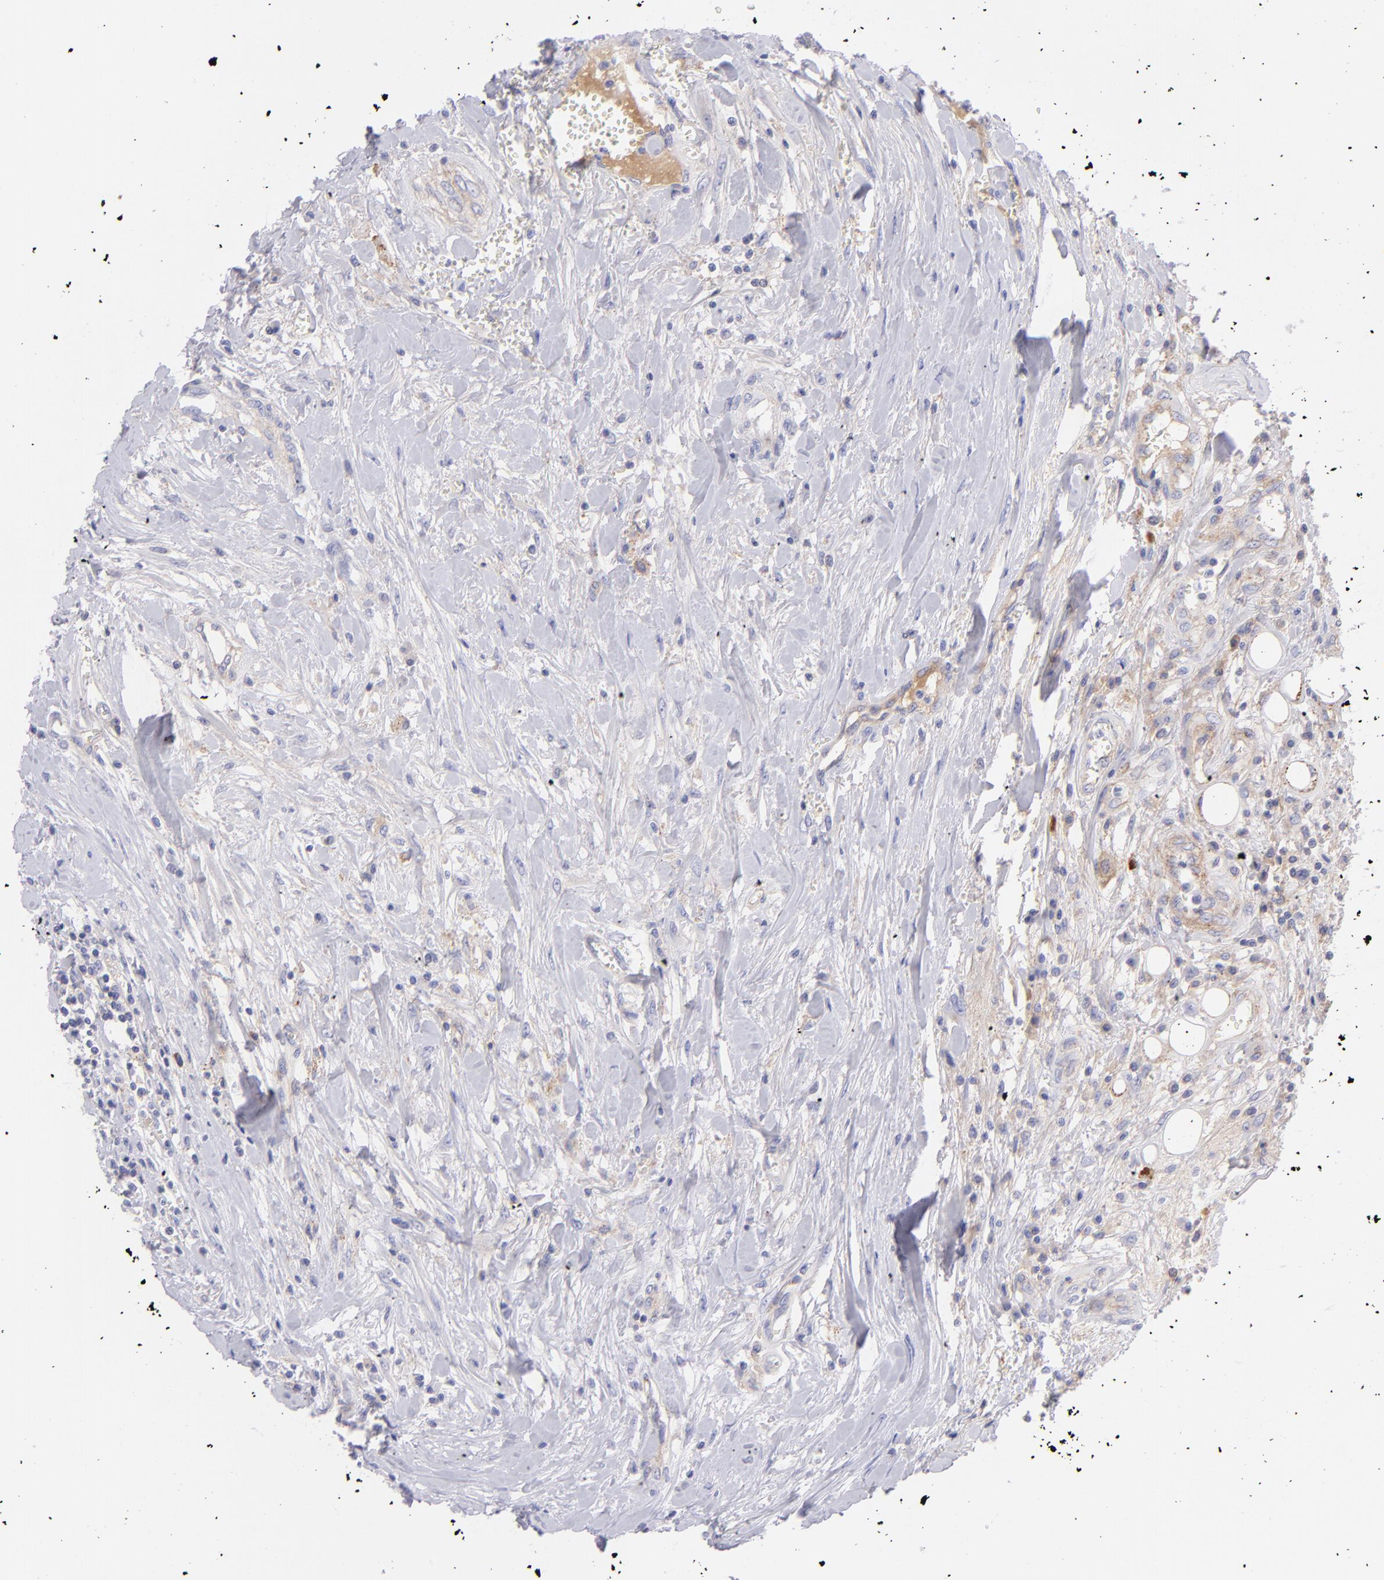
{"staining": {"intensity": "negative", "quantity": "none", "location": "none"}, "tissue": "head and neck cancer", "cell_type": "Tumor cells", "image_type": "cancer", "snomed": [{"axis": "morphology", "description": "Squamous cell carcinoma, NOS"}, {"axis": "morphology", "description": "Squamous cell carcinoma, metastatic, NOS"}, {"axis": "topography", "description": "Lymph node"}, {"axis": "topography", "description": "Salivary gland"}, {"axis": "topography", "description": "Head-Neck"}], "caption": "This is an immunohistochemistry (IHC) photomicrograph of human head and neck cancer (squamous cell carcinoma). There is no expression in tumor cells.", "gene": "CD81", "patient": {"sex": "female", "age": 74}}